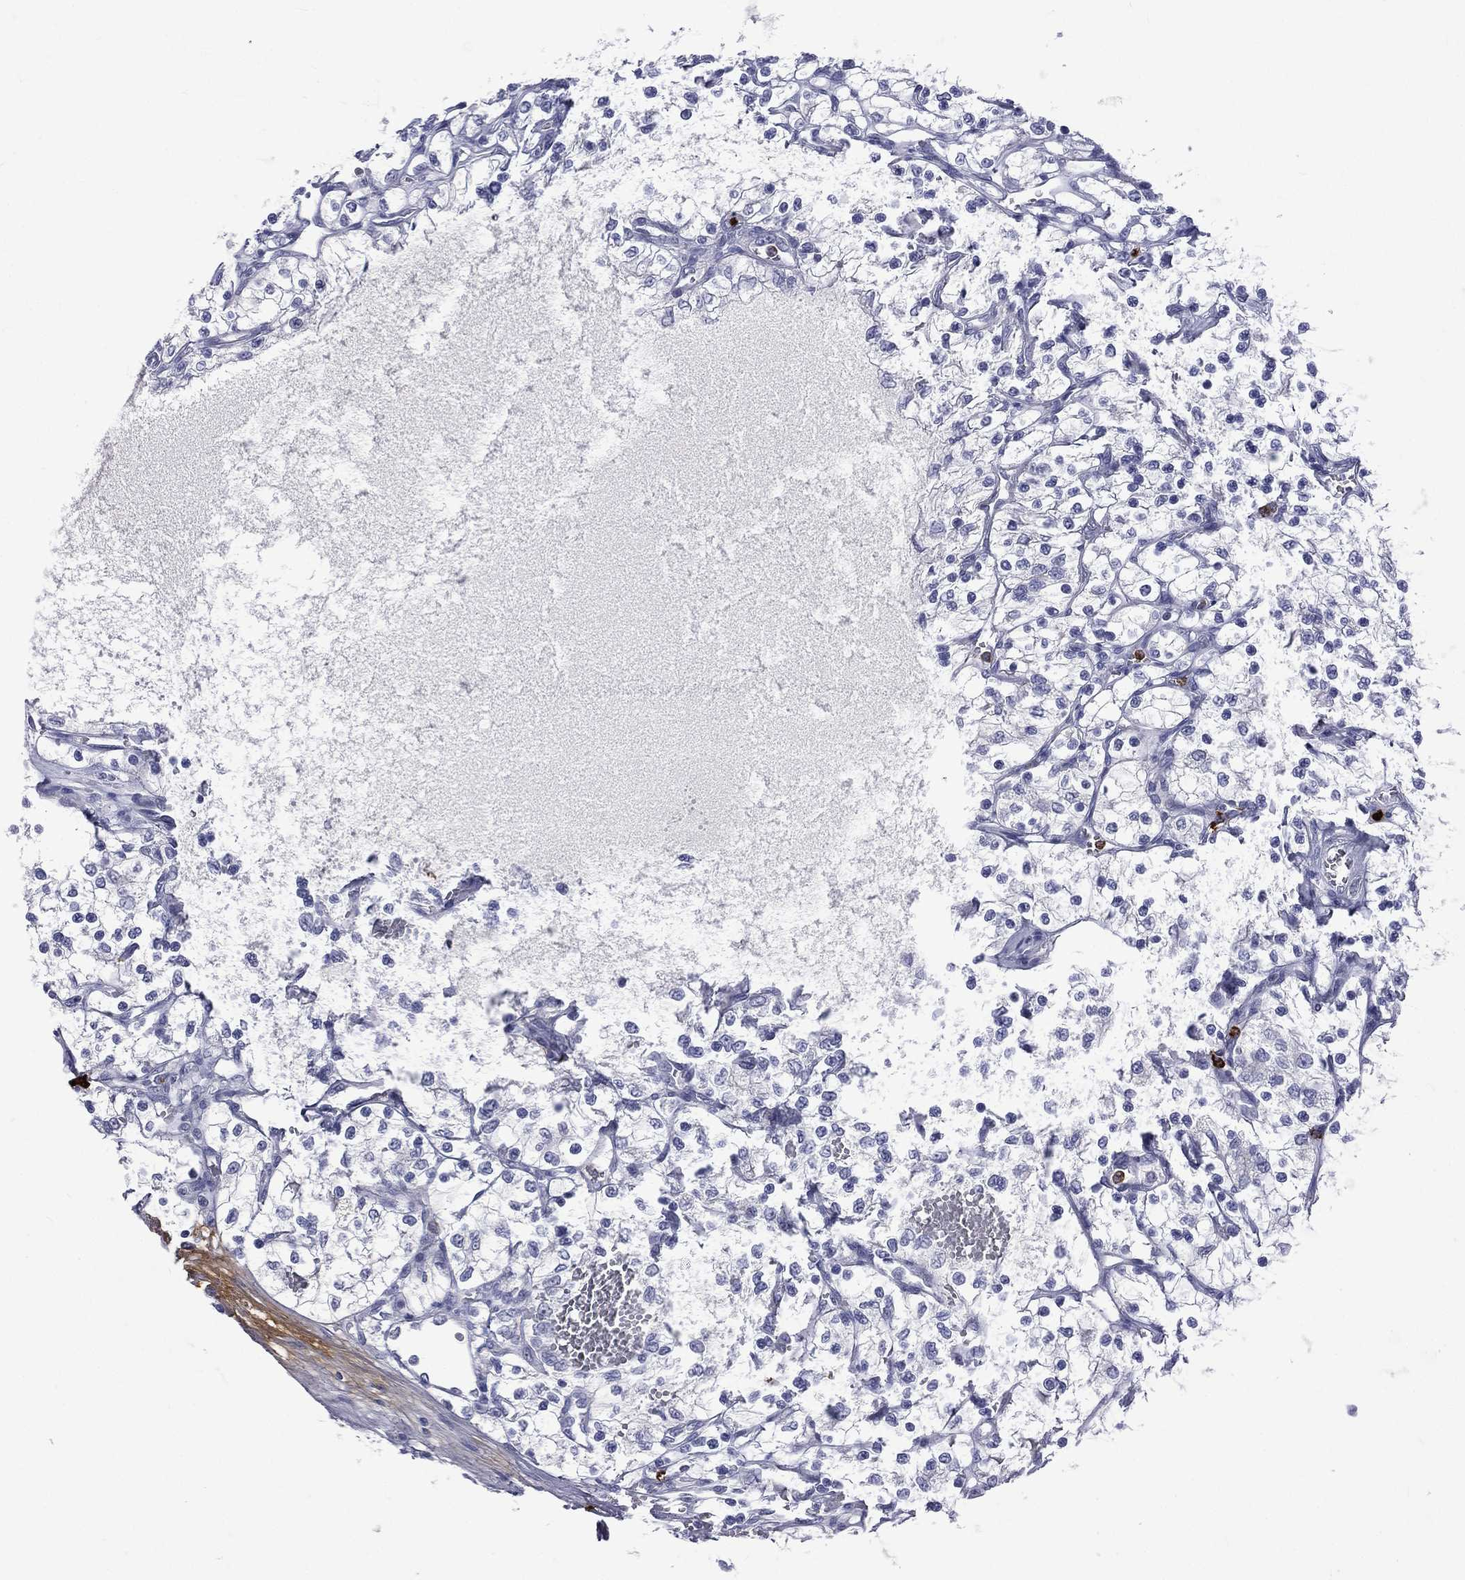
{"staining": {"intensity": "negative", "quantity": "none", "location": "none"}, "tissue": "renal cancer", "cell_type": "Tumor cells", "image_type": "cancer", "snomed": [{"axis": "morphology", "description": "Adenocarcinoma, NOS"}, {"axis": "topography", "description": "Kidney"}], "caption": "Renal cancer (adenocarcinoma) was stained to show a protein in brown. There is no significant expression in tumor cells.", "gene": "ELANE", "patient": {"sex": "female", "age": 69}}